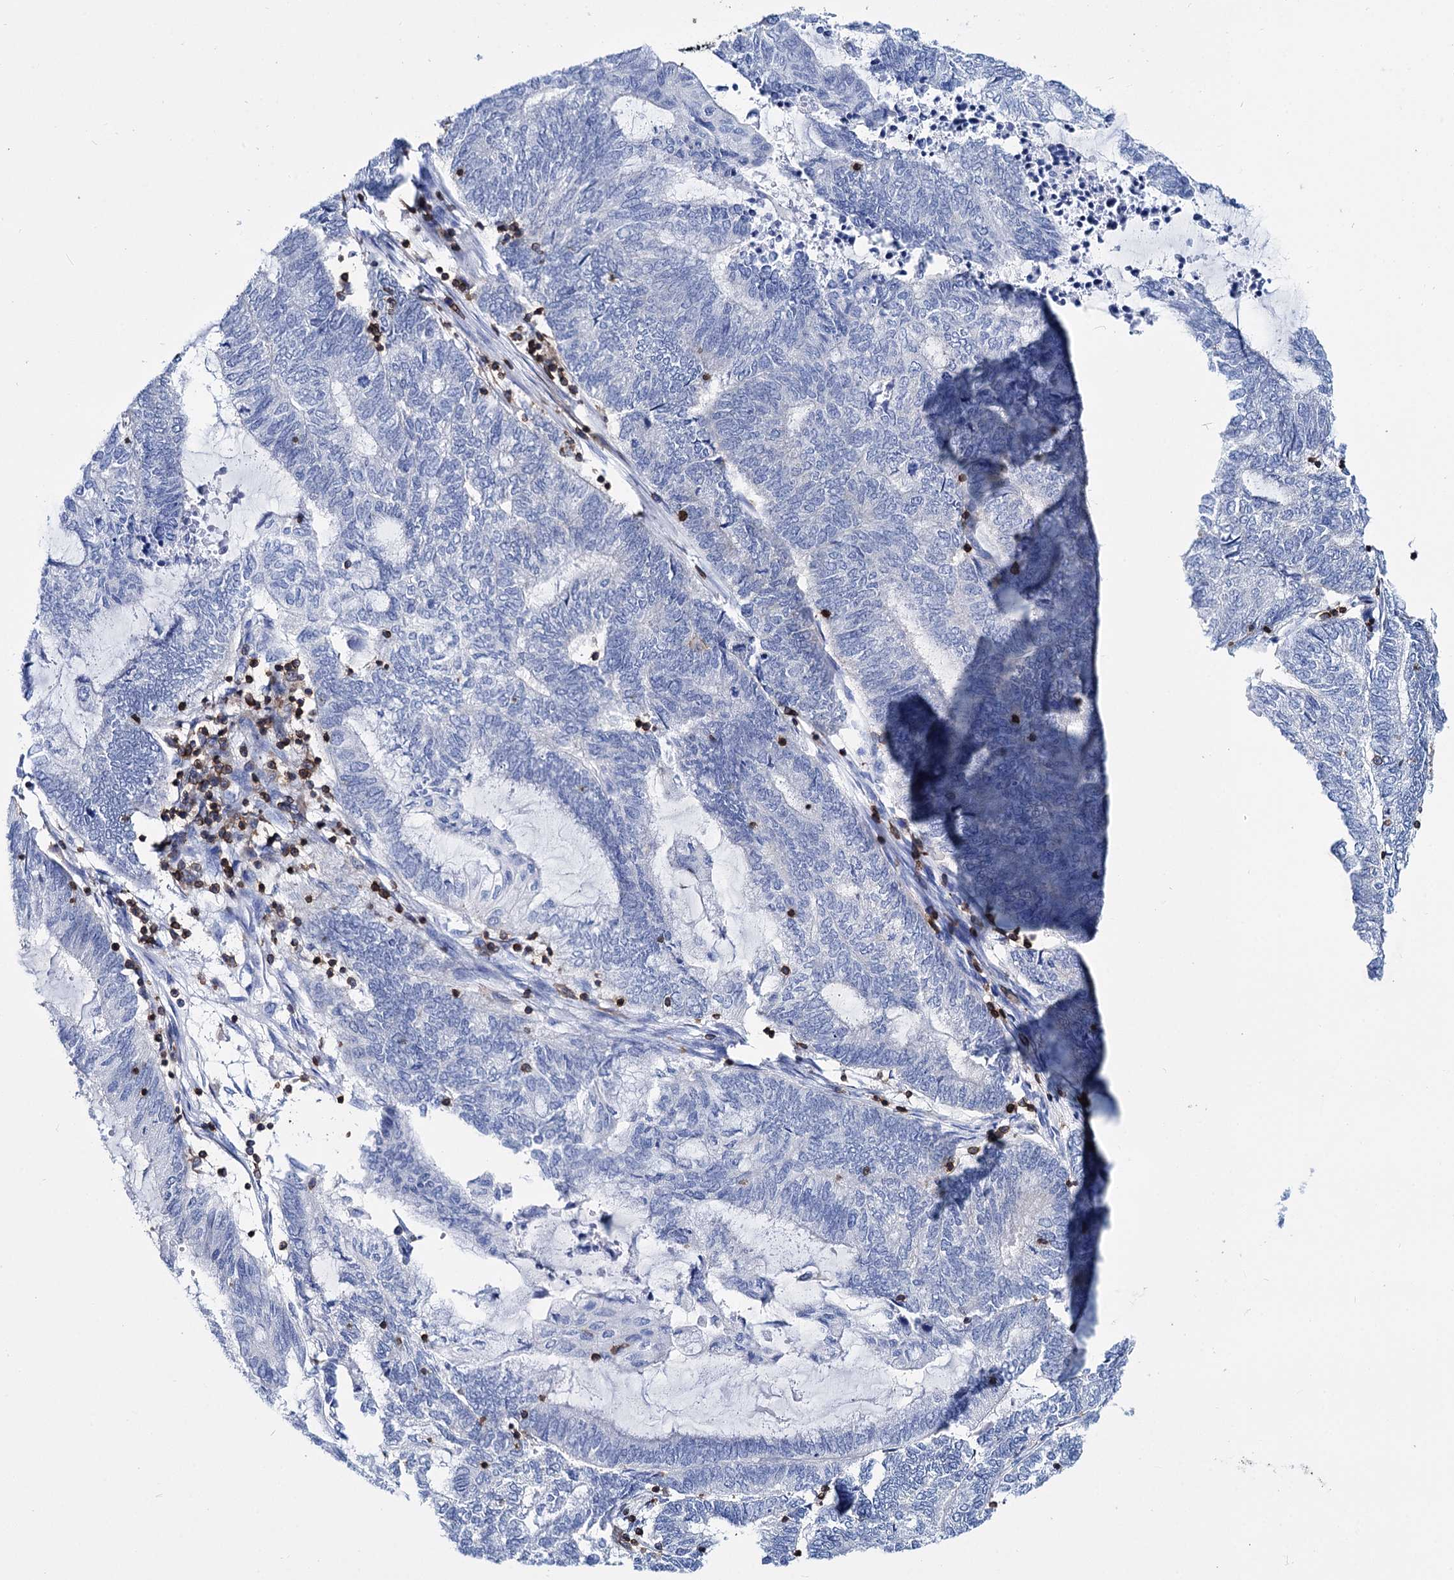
{"staining": {"intensity": "negative", "quantity": "none", "location": "none"}, "tissue": "endometrial cancer", "cell_type": "Tumor cells", "image_type": "cancer", "snomed": [{"axis": "morphology", "description": "Adenocarcinoma, NOS"}, {"axis": "topography", "description": "Uterus"}, {"axis": "topography", "description": "Endometrium"}], "caption": "Tumor cells are negative for brown protein staining in endometrial cancer.", "gene": "DEF6", "patient": {"sex": "female", "age": 70}}